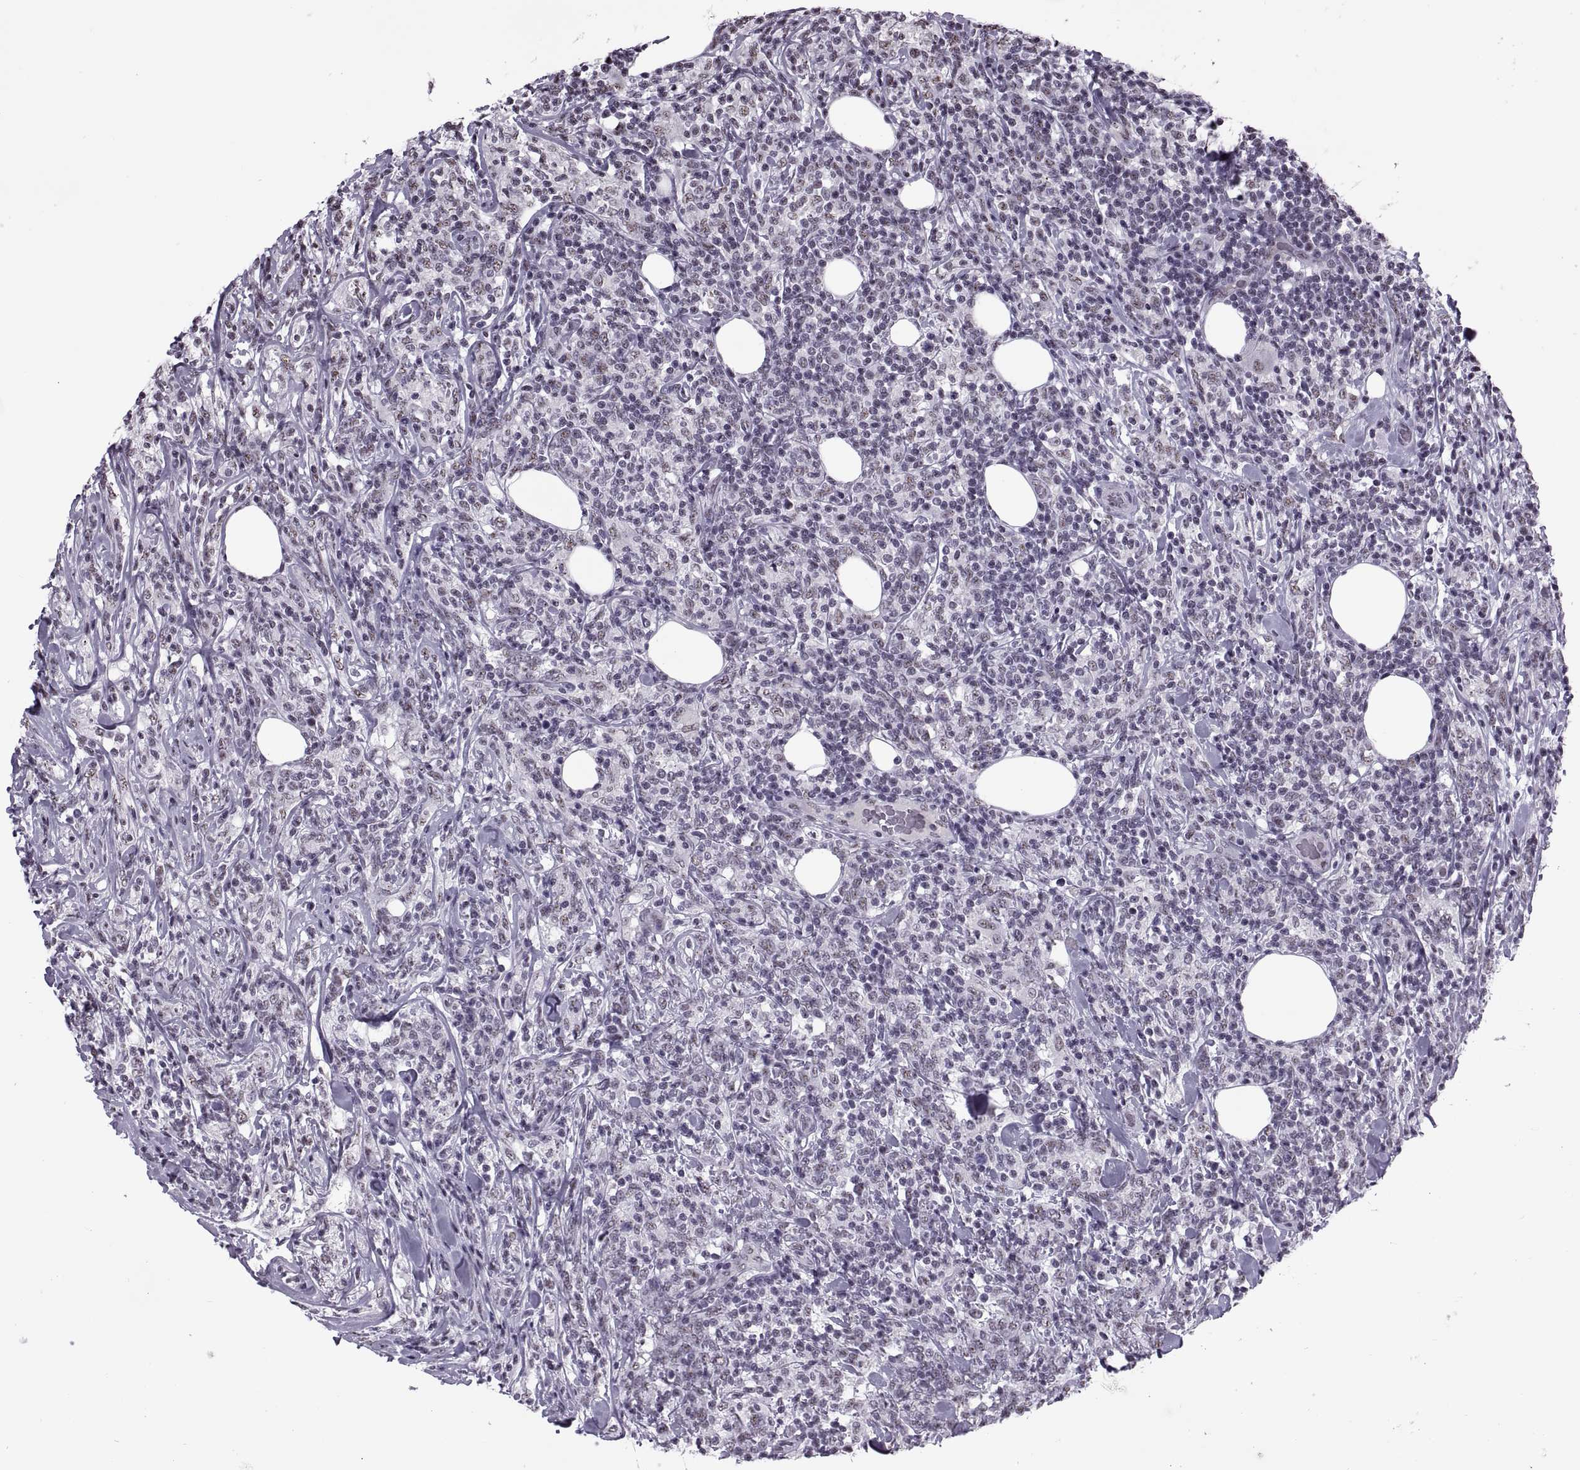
{"staining": {"intensity": "weak", "quantity": "<25%", "location": "nuclear"}, "tissue": "lymphoma", "cell_type": "Tumor cells", "image_type": "cancer", "snomed": [{"axis": "morphology", "description": "Malignant lymphoma, non-Hodgkin's type, High grade"}, {"axis": "topography", "description": "Lymph node"}], "caption": "There is no significant positivity in tumor cells of lymphoma.", "gene": "MAGEA4", "patient": {"sex": "female", "age": 84}}